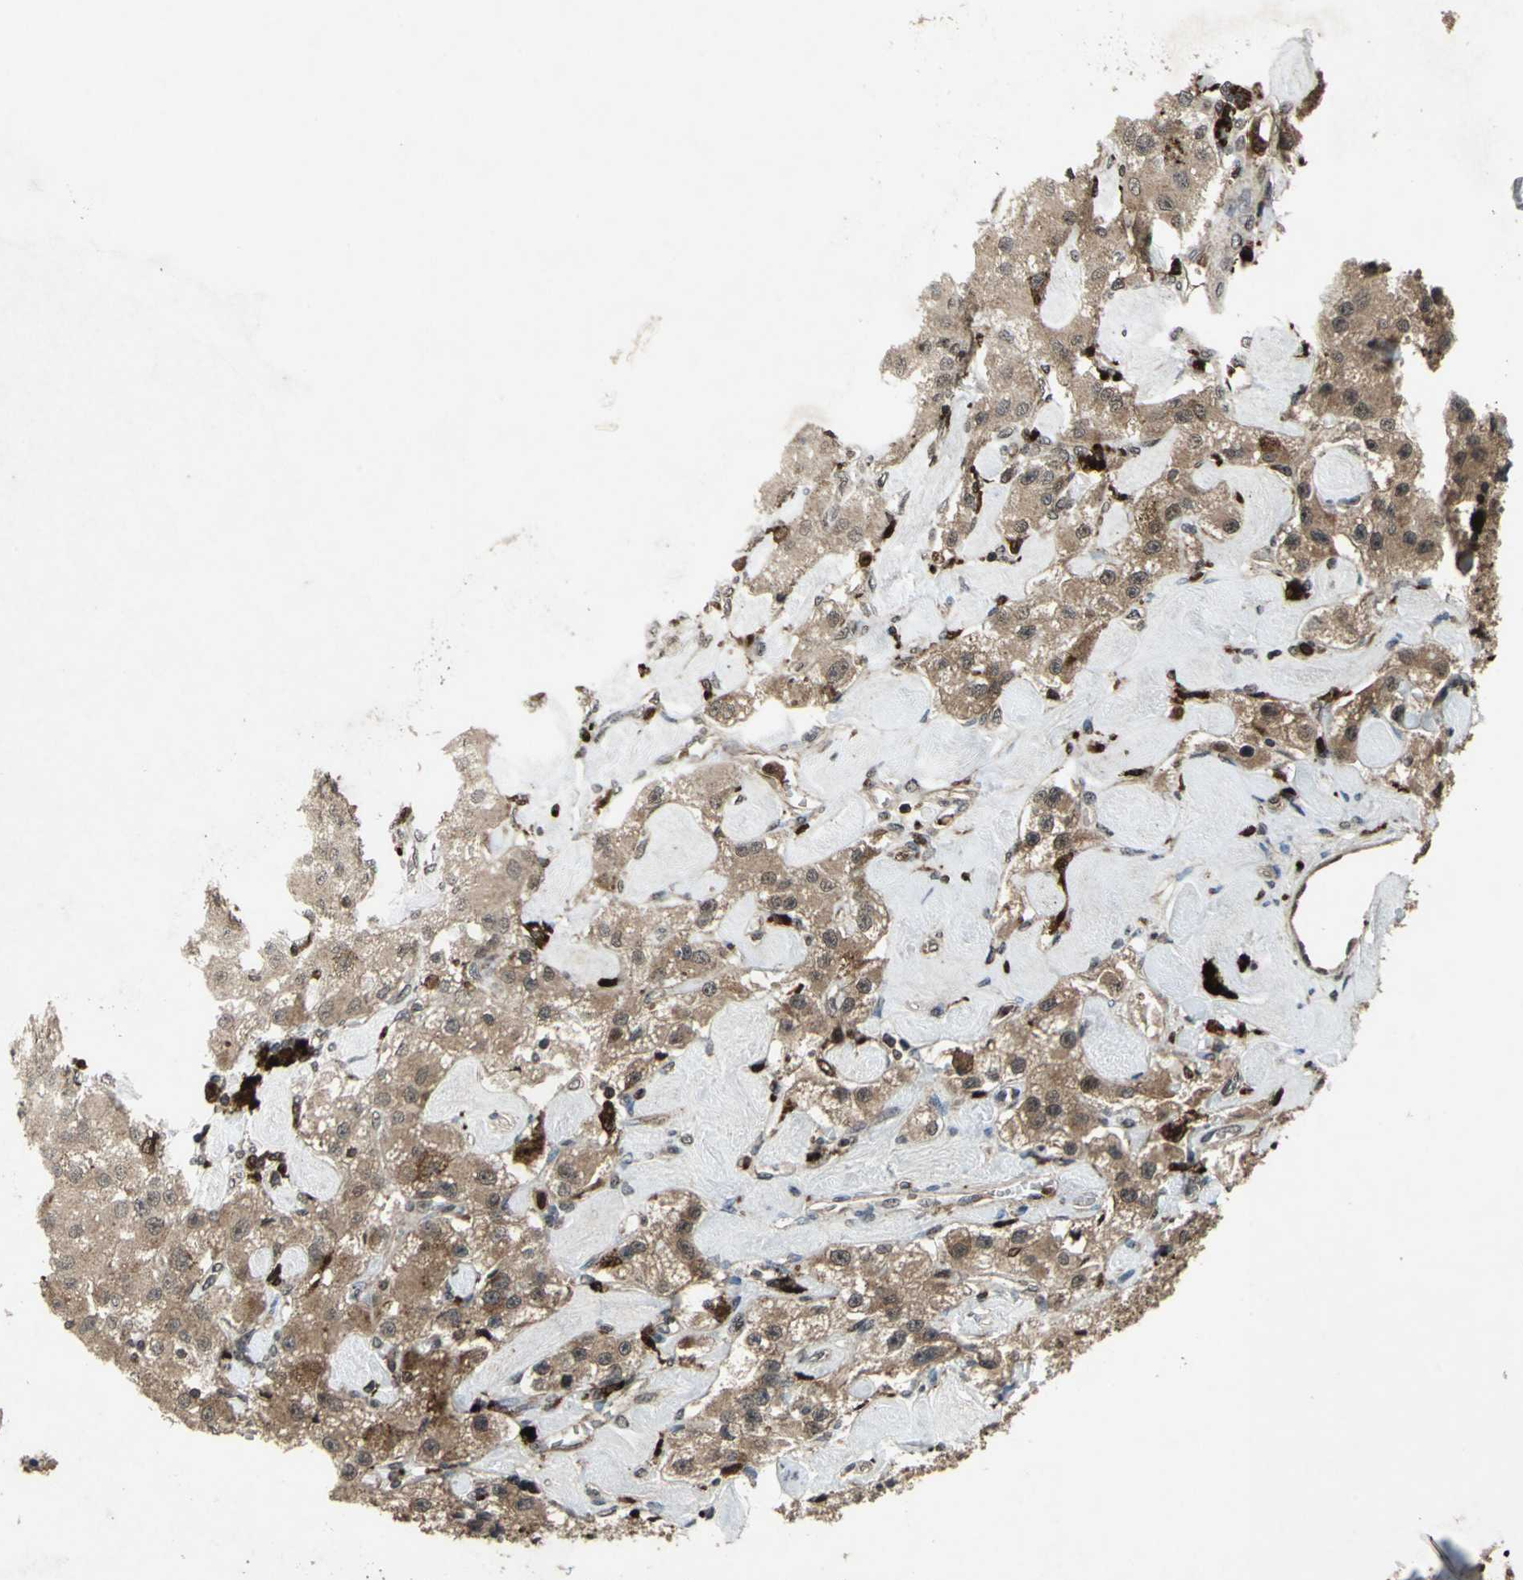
{"staining": {"intensity": "moderate", "quantity": ">75%", "location": "cytoplasmic/membranous"}, "tissue": "carcinoid", "cell_type": "Tumor cells", "image_type": "cancer", "snomed": [{"axis": "morphology", "description": "Carcinoid, malignant, NOS"}, {"axis": "topography", "description": "Pancreas"}], "caption": "Immunohistochemical staining of human carcinoid exhibits medium levels of moderate cytoplasmic/membranous expression in about >75% of tumor cells.", "gene": "PYCARD", "patient": {"sex": "male", "age": 41}}